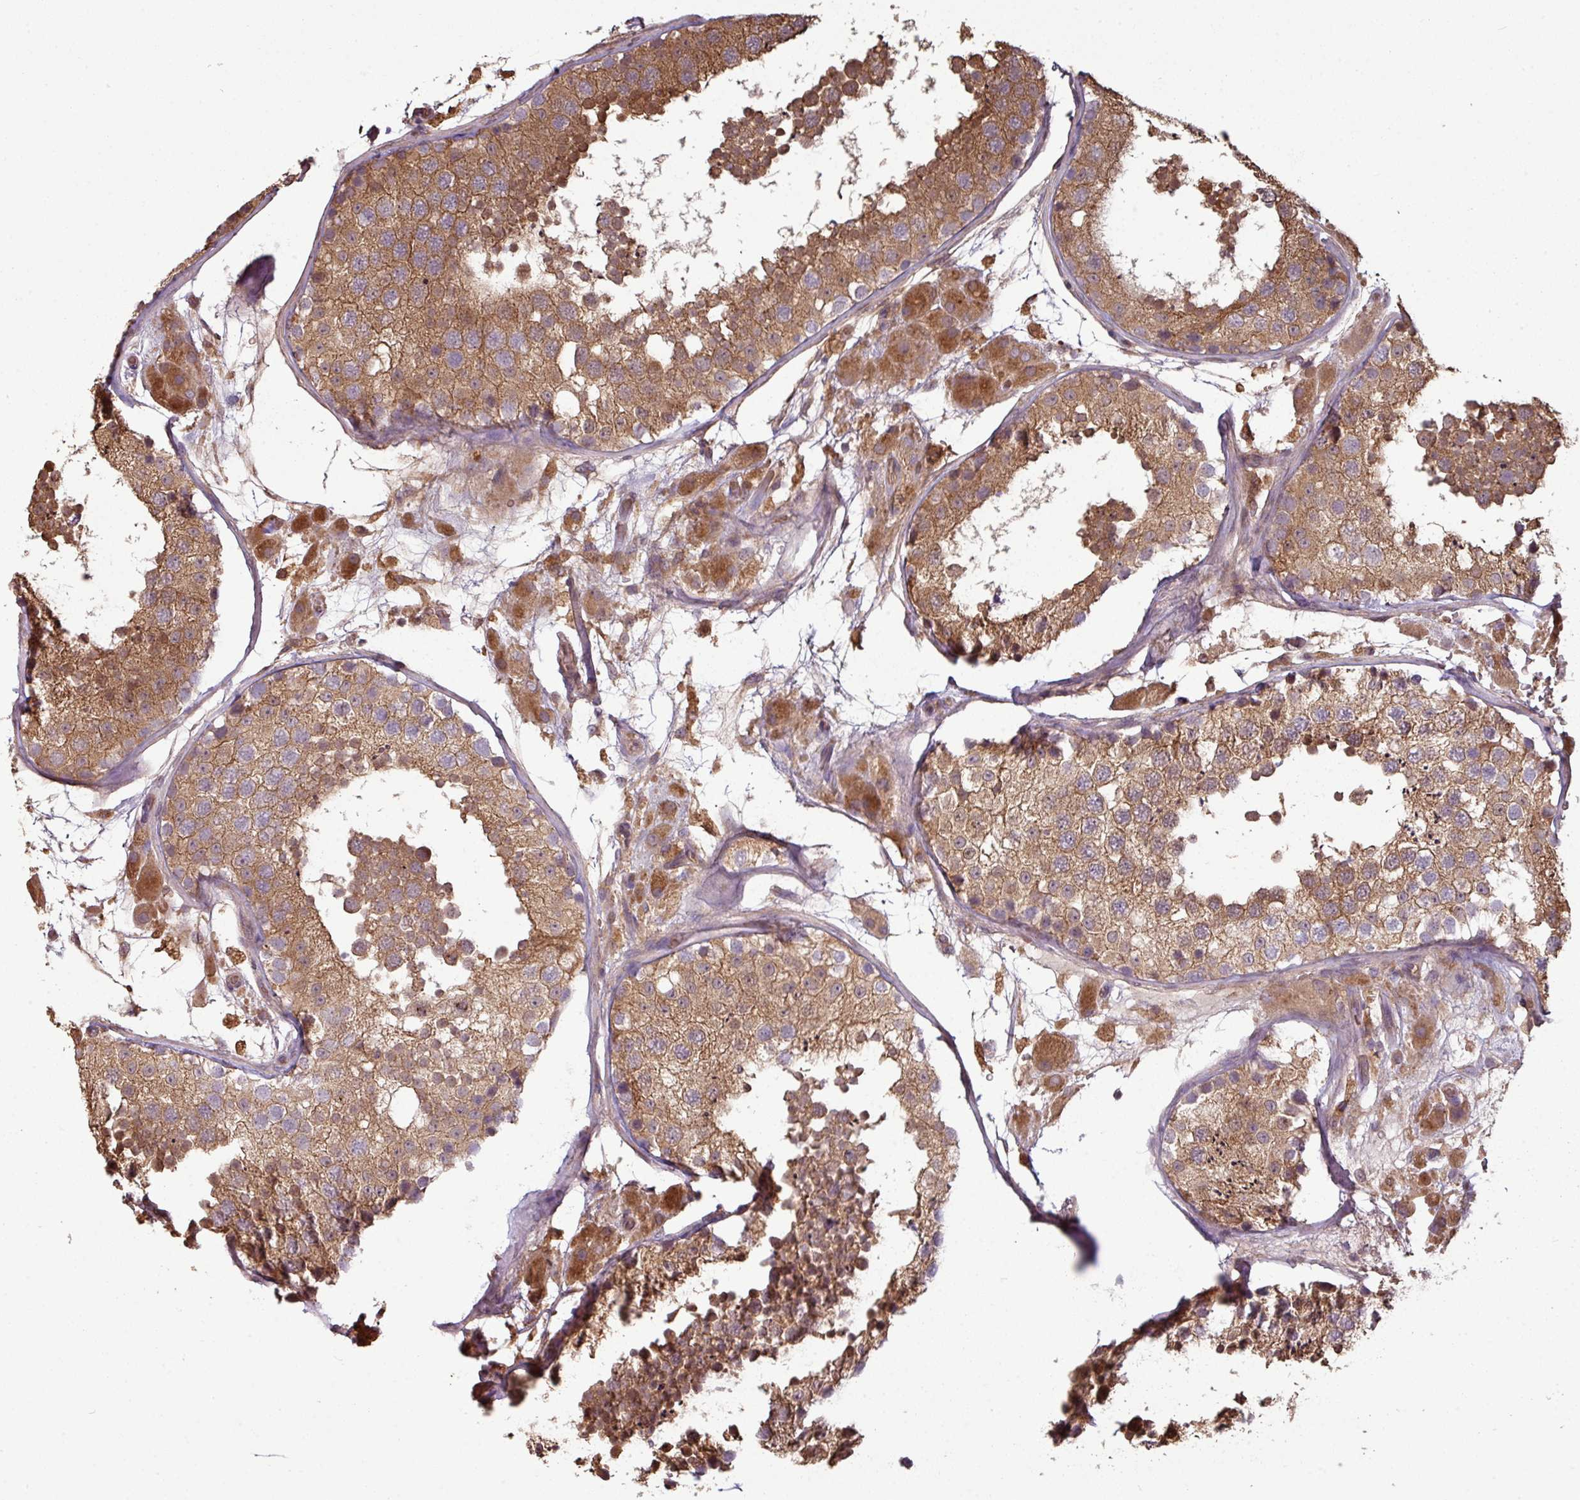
{"staining": {"intensity": "moderate", "quantity": ">75%", "location": "cytoplasmic/membranous"}, "tissue": "testis", "cell_type": "Cells in seminiferous ducts", "image_type": "normal", "snomed": [{"axis": "morphology", "description": "Normal tissue, NOS"}, {"axis": "topography", "description": "Testis"}], "caption": "Protein staining shows moderate cytoplasmic/membranous positivity in about >75% of cells in seminiferous ducts in normal testis.", "gene": "NHSL2", "patient": {"sex": "male", "age": 26}}